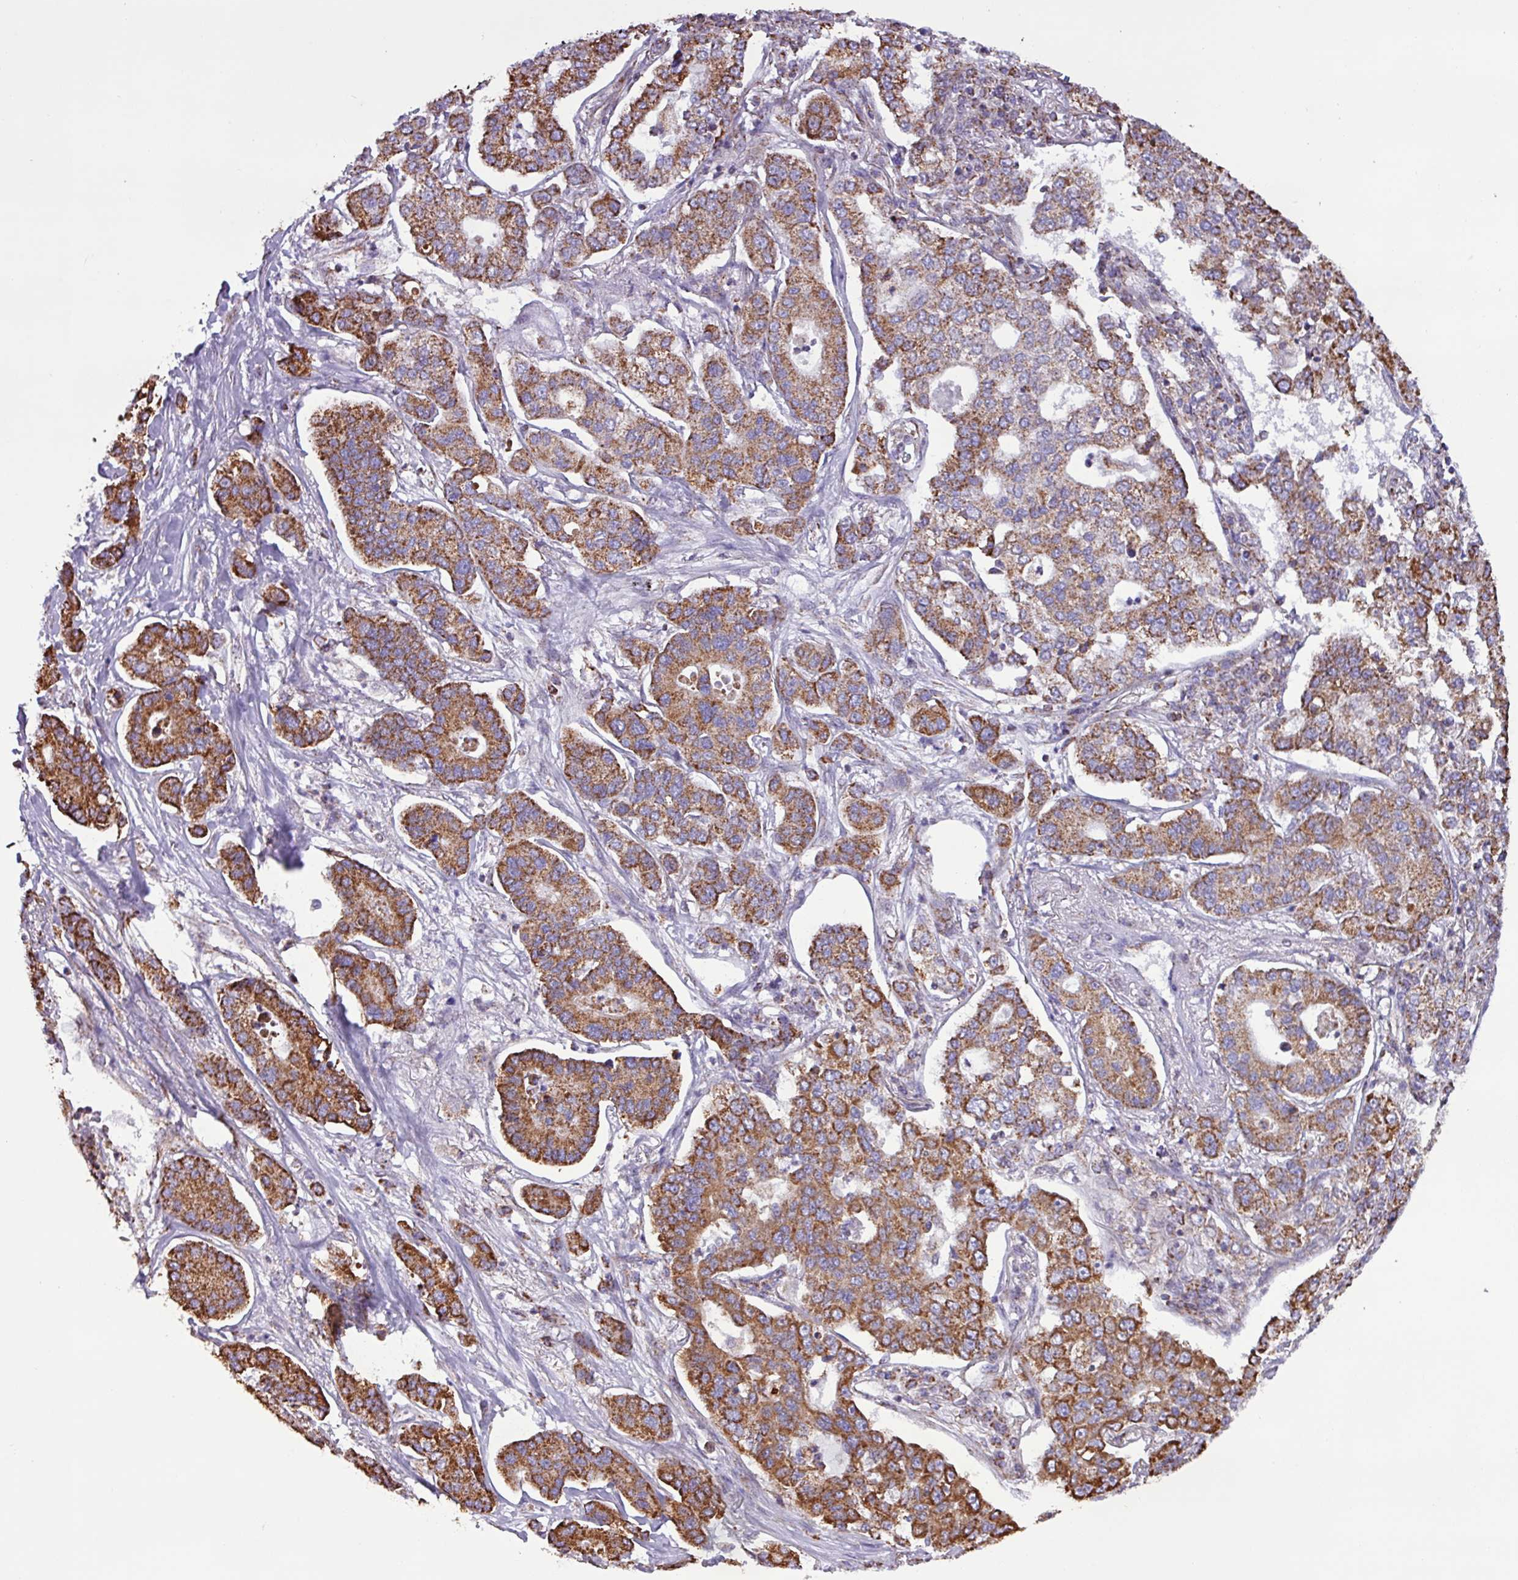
{"staining": {"intensity": "moderate", "quantity": ">75%", "location": "cytoplasmic/membranous"}, "tissue": "lung cancer", "cell_type": "Tumor cells", "image_type": "cancer", "snomed": [{"axis": "morphology", "description": "Adenocarcinoma, NOS"}, {"axis": "topography", "description": "Lung"}], "caption": "Lung cancer (adenocarcinoma) stained with IHC reveals moderate cytoplasmic/membranous staining in approximately >75% of tumor cells. The protein is shown in brown color, while the nuclei are stained blue.", "gene": "RTL3", "patient": {"sex": "male", "age": 49}}